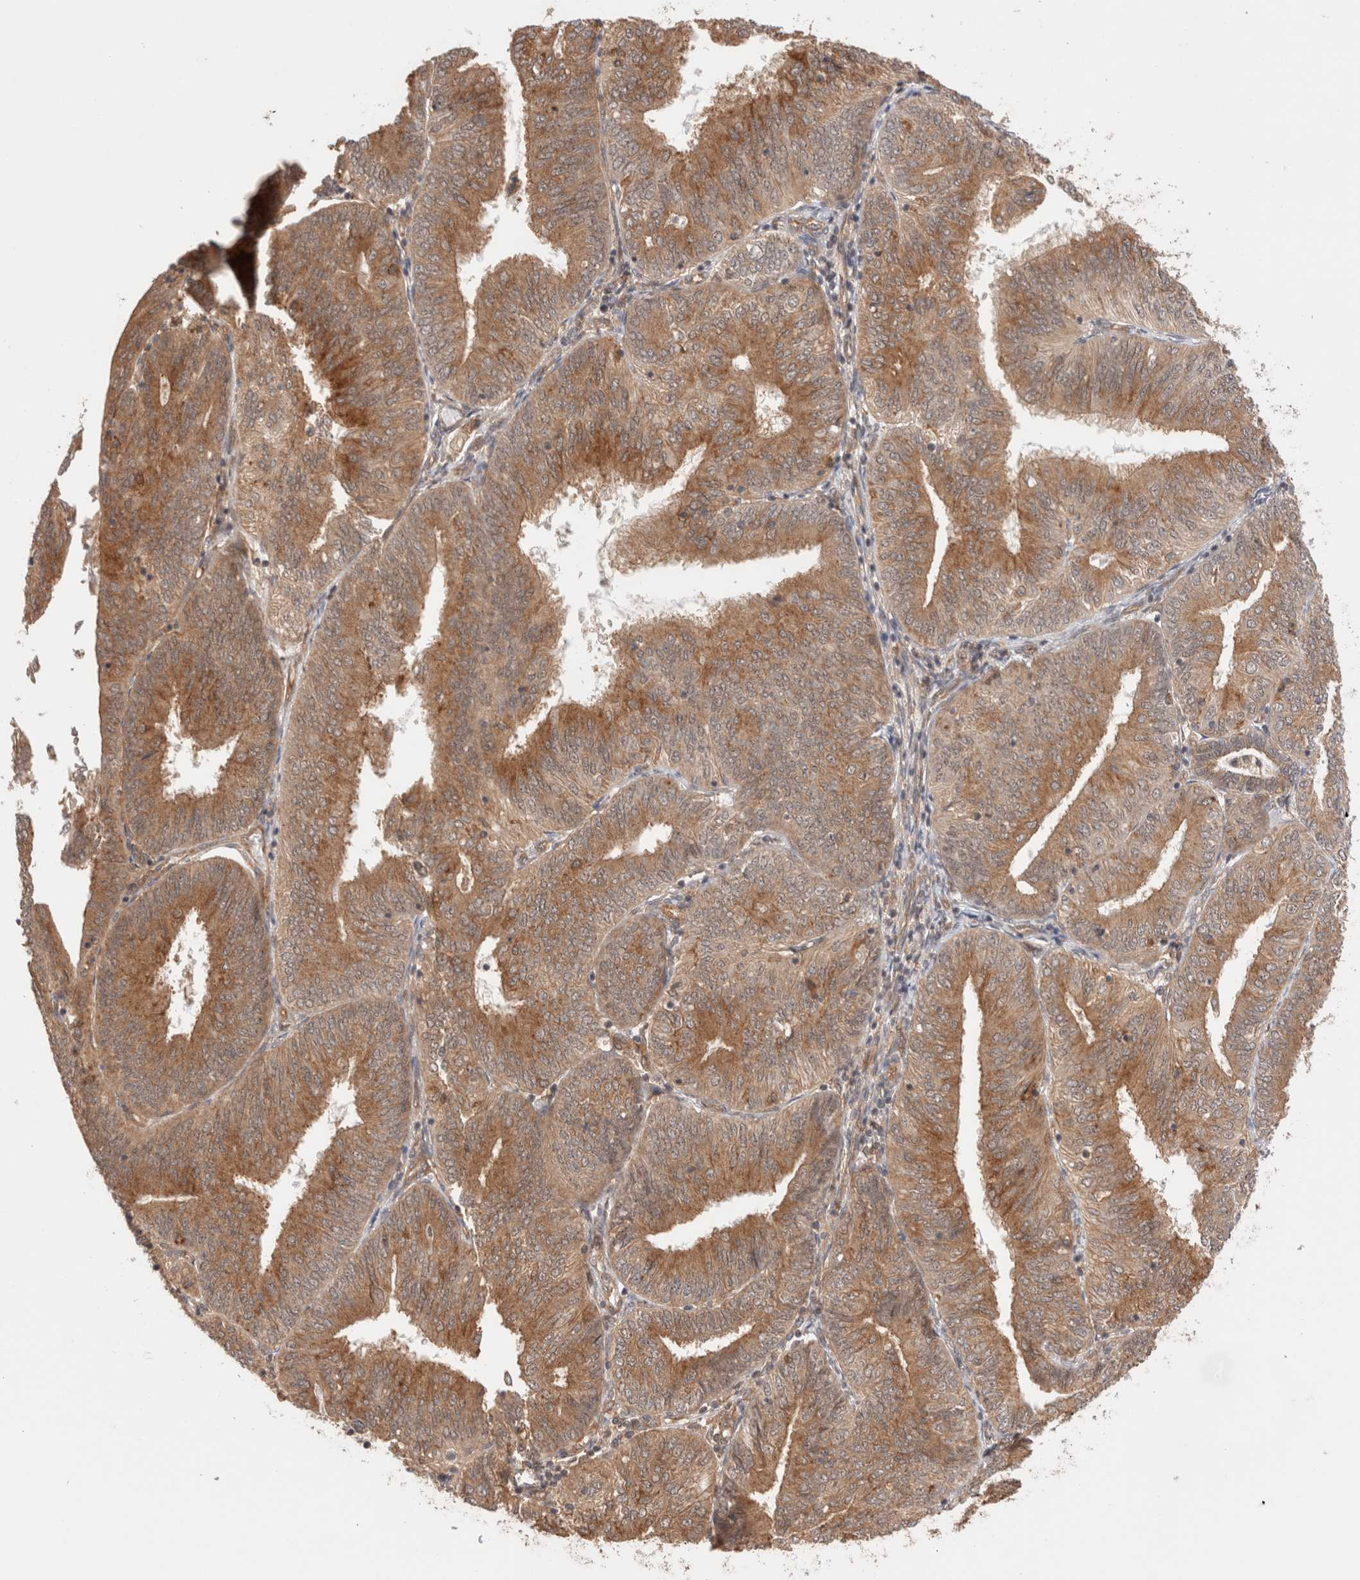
{"staining": {"intensity": "moderate", "quantity": ">75%", "location": "cytoplasmic/membranous"}, "tissue": "endometrial cancer", "cell_type": "Tumor cells", "image_type": "cancer", "snomed": [{"axis": "morphology", "description": "Adenocarcinoma, NOS"}, {"axis": "topography", "description": "Endometrium"}], "caption": "Immunohistochemistry of endometrial cancer (adenocarcinoma) reveals medium levels of moderate cytoplasmic/membranous expression in about >75% of tumor cells.", "gene": "SIKE1", "patient": {"sex": "female", "age": 58}}